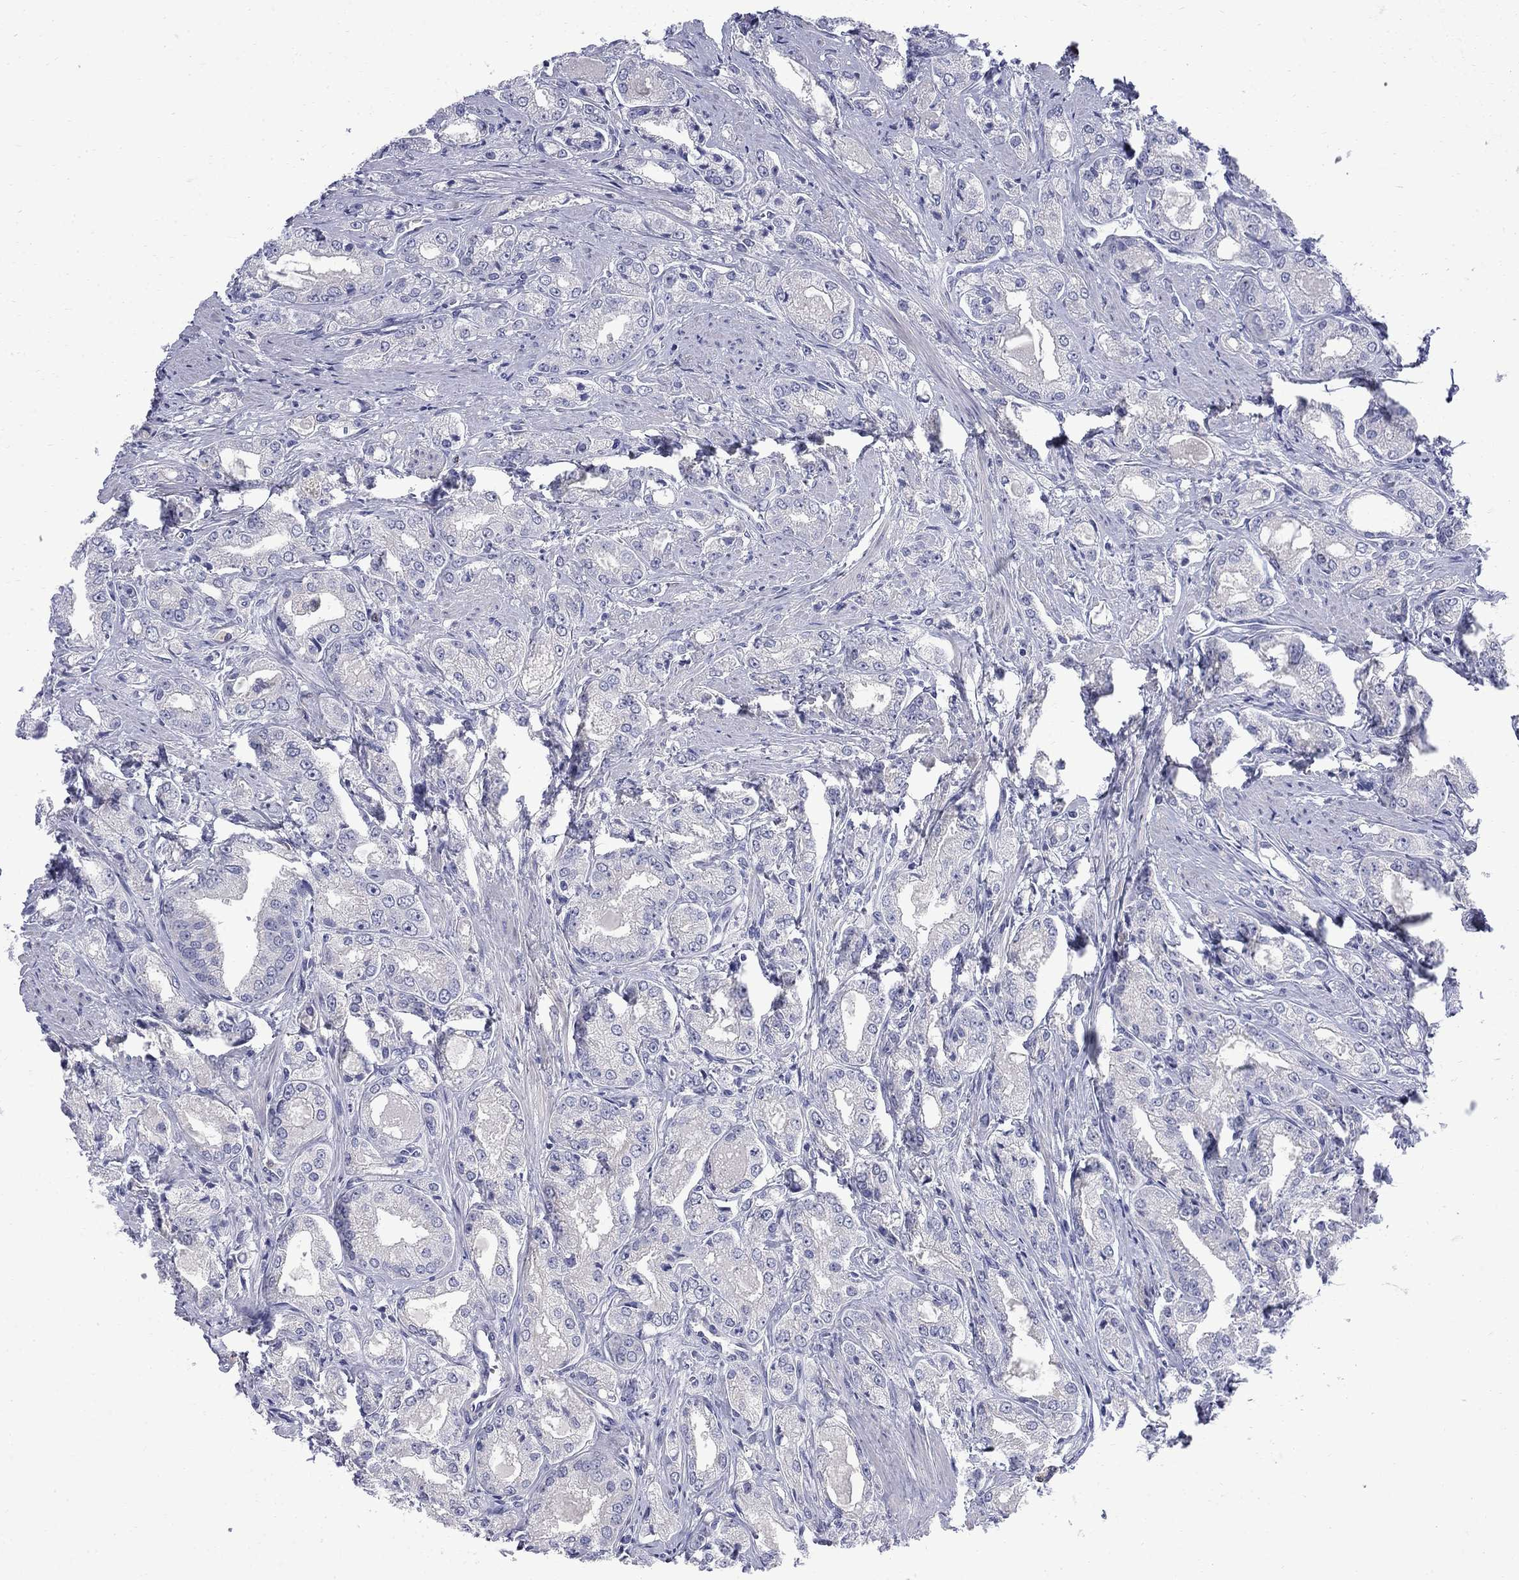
{"staining": {"intensity": "negative", "quantity": "none", "location": "none"}, "tissue": "prostate cancer", "cell_type": "Tumor cells", "image_type": "cancer", "snomed": [{"axis": "morphology", "description": "Adenocarcinoma, NOS"}, {"axis": "morphology", "description": "Adenocarcinoma, High grade"}, {"axis": "topography", "description": "Prostate"}], "caption": "The photomicrograph displays no significant staining in tumor cells of prostate adenocarcinoma (high-grade).", "gene": "SERPINB2", "patient": {"sex": "male", "age": 70}}